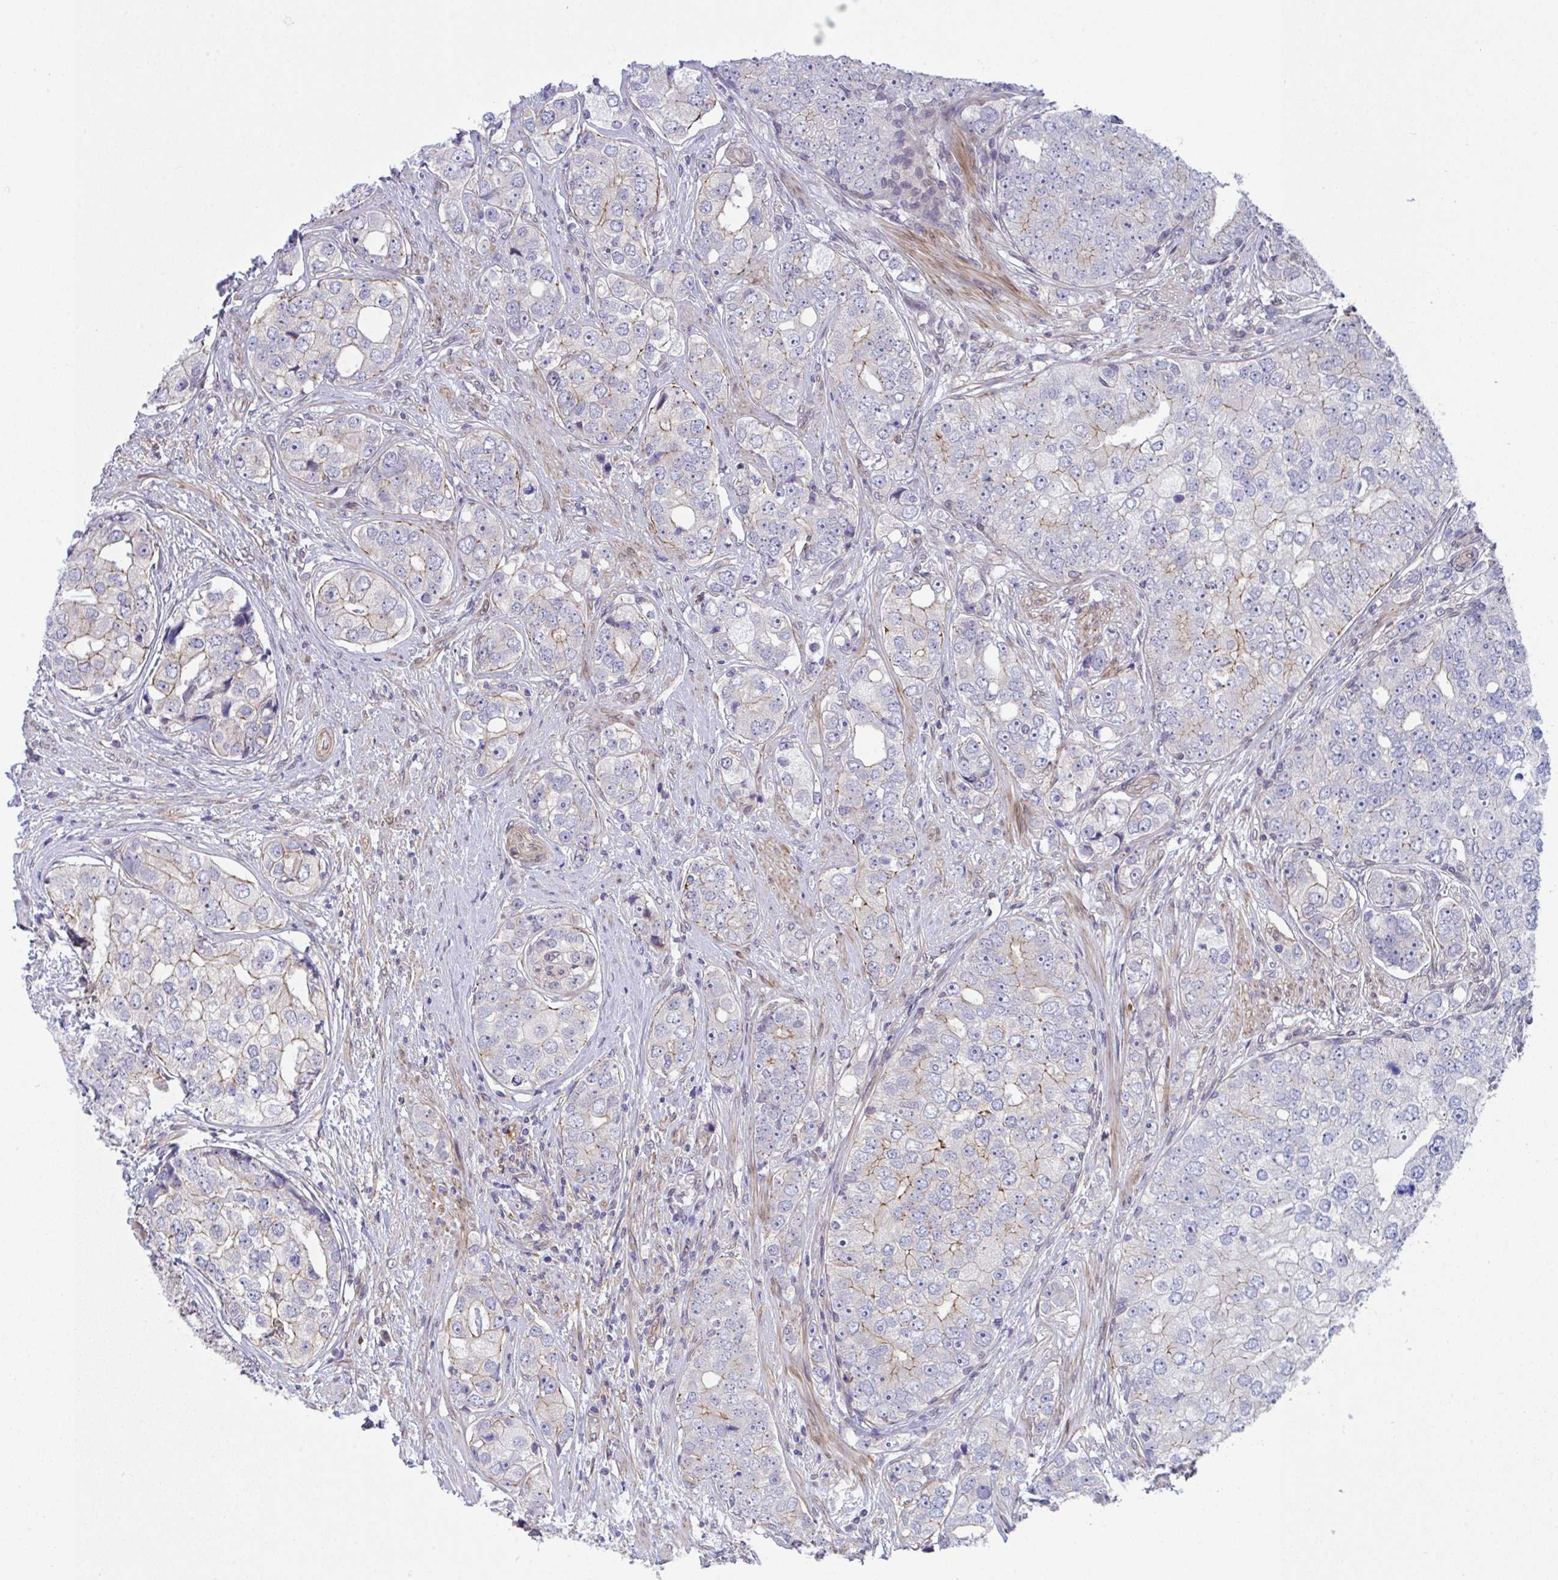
{"staining": {"intensity": "moderate", "quantity": "<25%", "location": "cytoplasmic/membranous"}, "tissue": "prostate cancer", "cell_type": "Tumor cells", "image_type": "cancer", "snomed": [{"axis": "morphology", "description": "Adenocarcinoma, High grade"}, {"axis": "topography", "description": "Prostate"}], "caption": "This micrograph shows IHC staining of human prostate cancer (adenocarcinoma (high-grade)), with low moderate cytoplasmic/membranous expression in about <25% of tumor cells.", "gene": "ZBED3", "patient": {"sex": "male", "age": 60}}